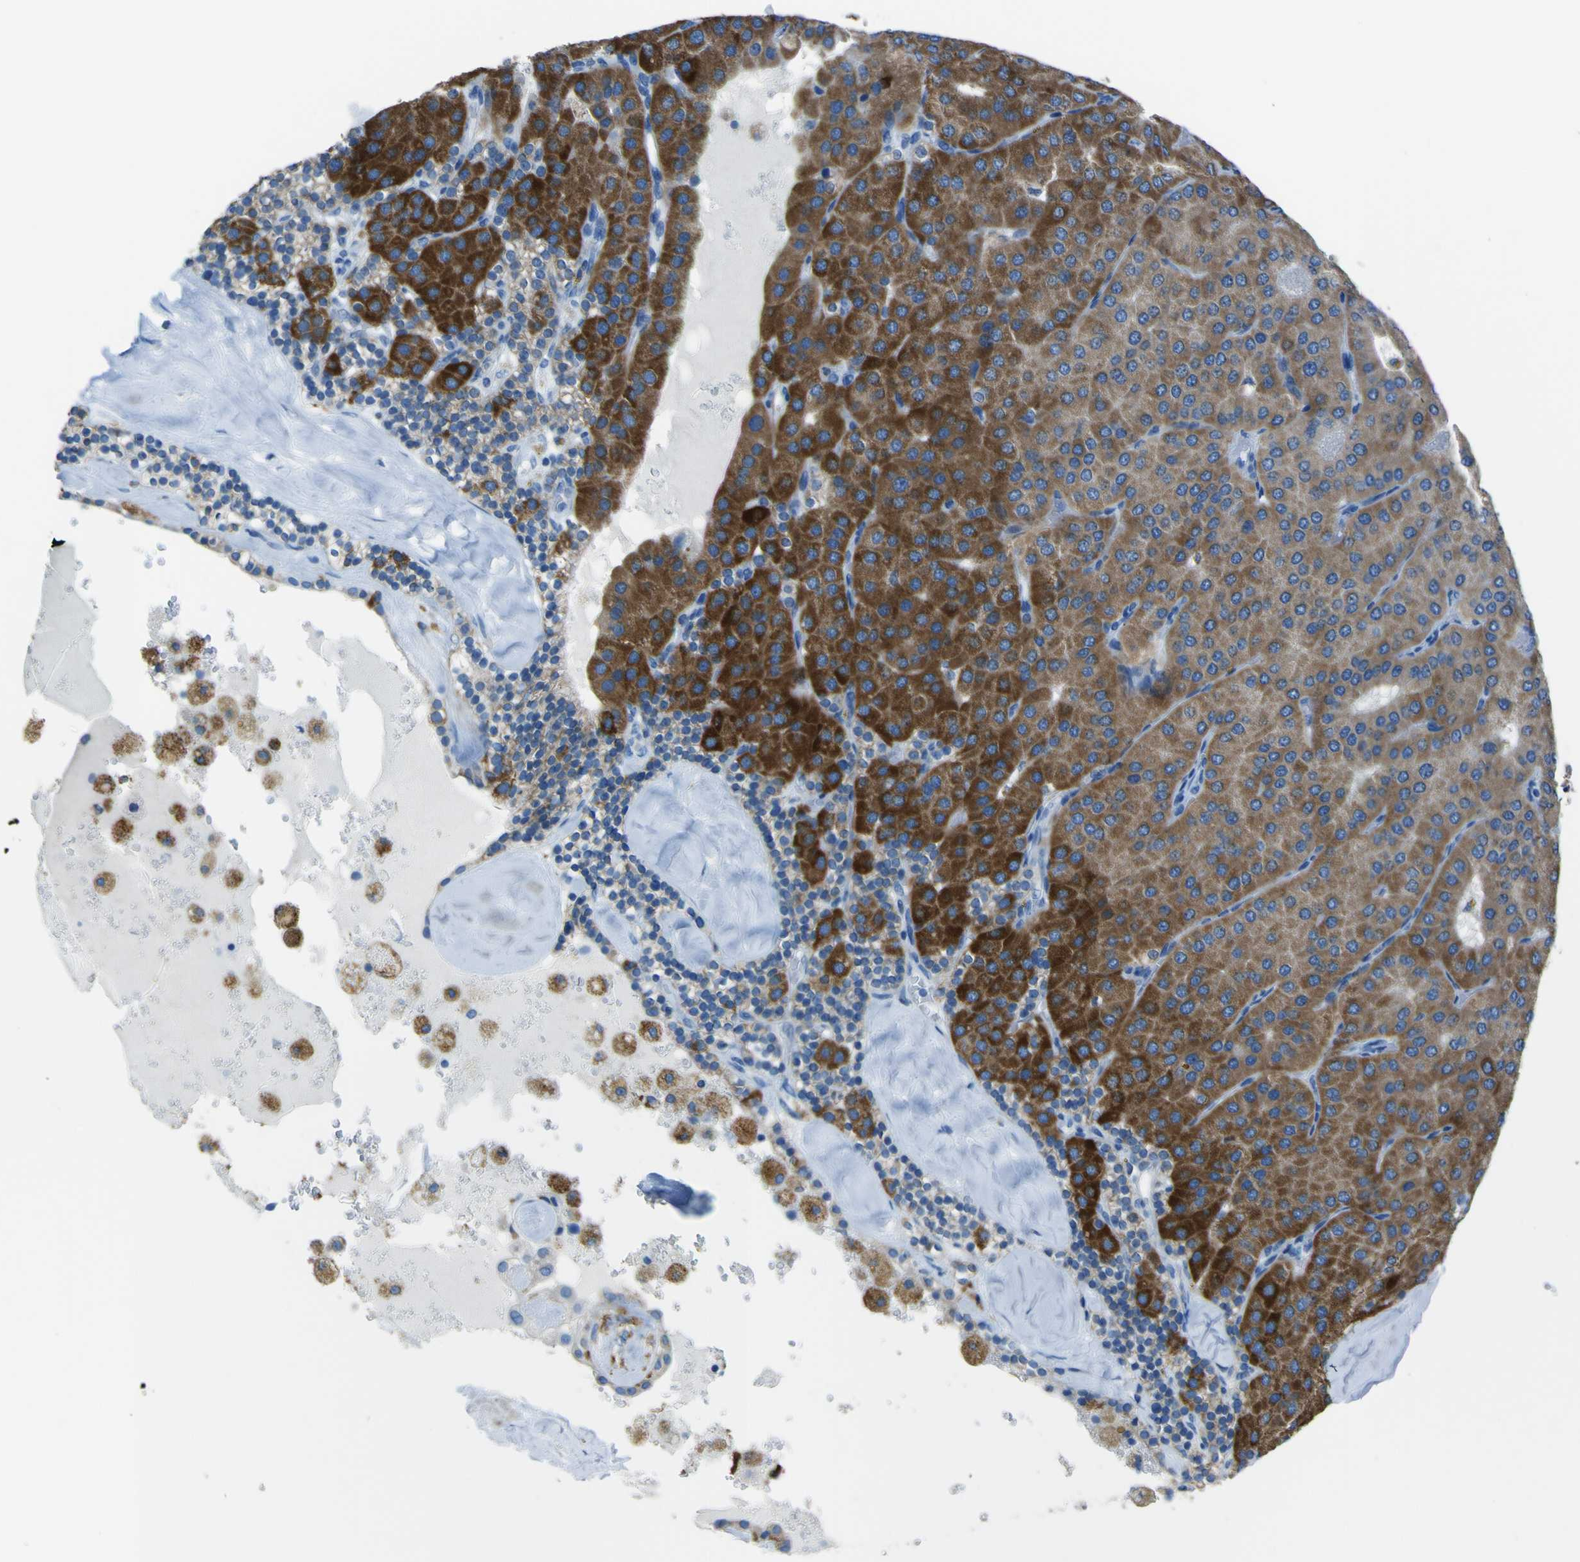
{"staining": {"intensity": "strong", "quantity": ">75%", "location": "cytoplasmic/membranous"}, "tissue": "parathyroid gland", "cell_type": "Glandular cells", "image_type": "normal", "snomed": [{"axis": "morphology", "description": "Normal tissue, NOS"}, {"axis": "morphology", "description": "Adenoma, NOS"}, {"axis": "topography", "description": "Parathyroid gland"}], "caption": "A high amount of strong cytoplasmic/membranous expression is seen in approximately >75% of glandular cells in unremarkable parathyroid gland.", "gene": "ACSL1", "patient": {"sex": "female", "age": 86}}